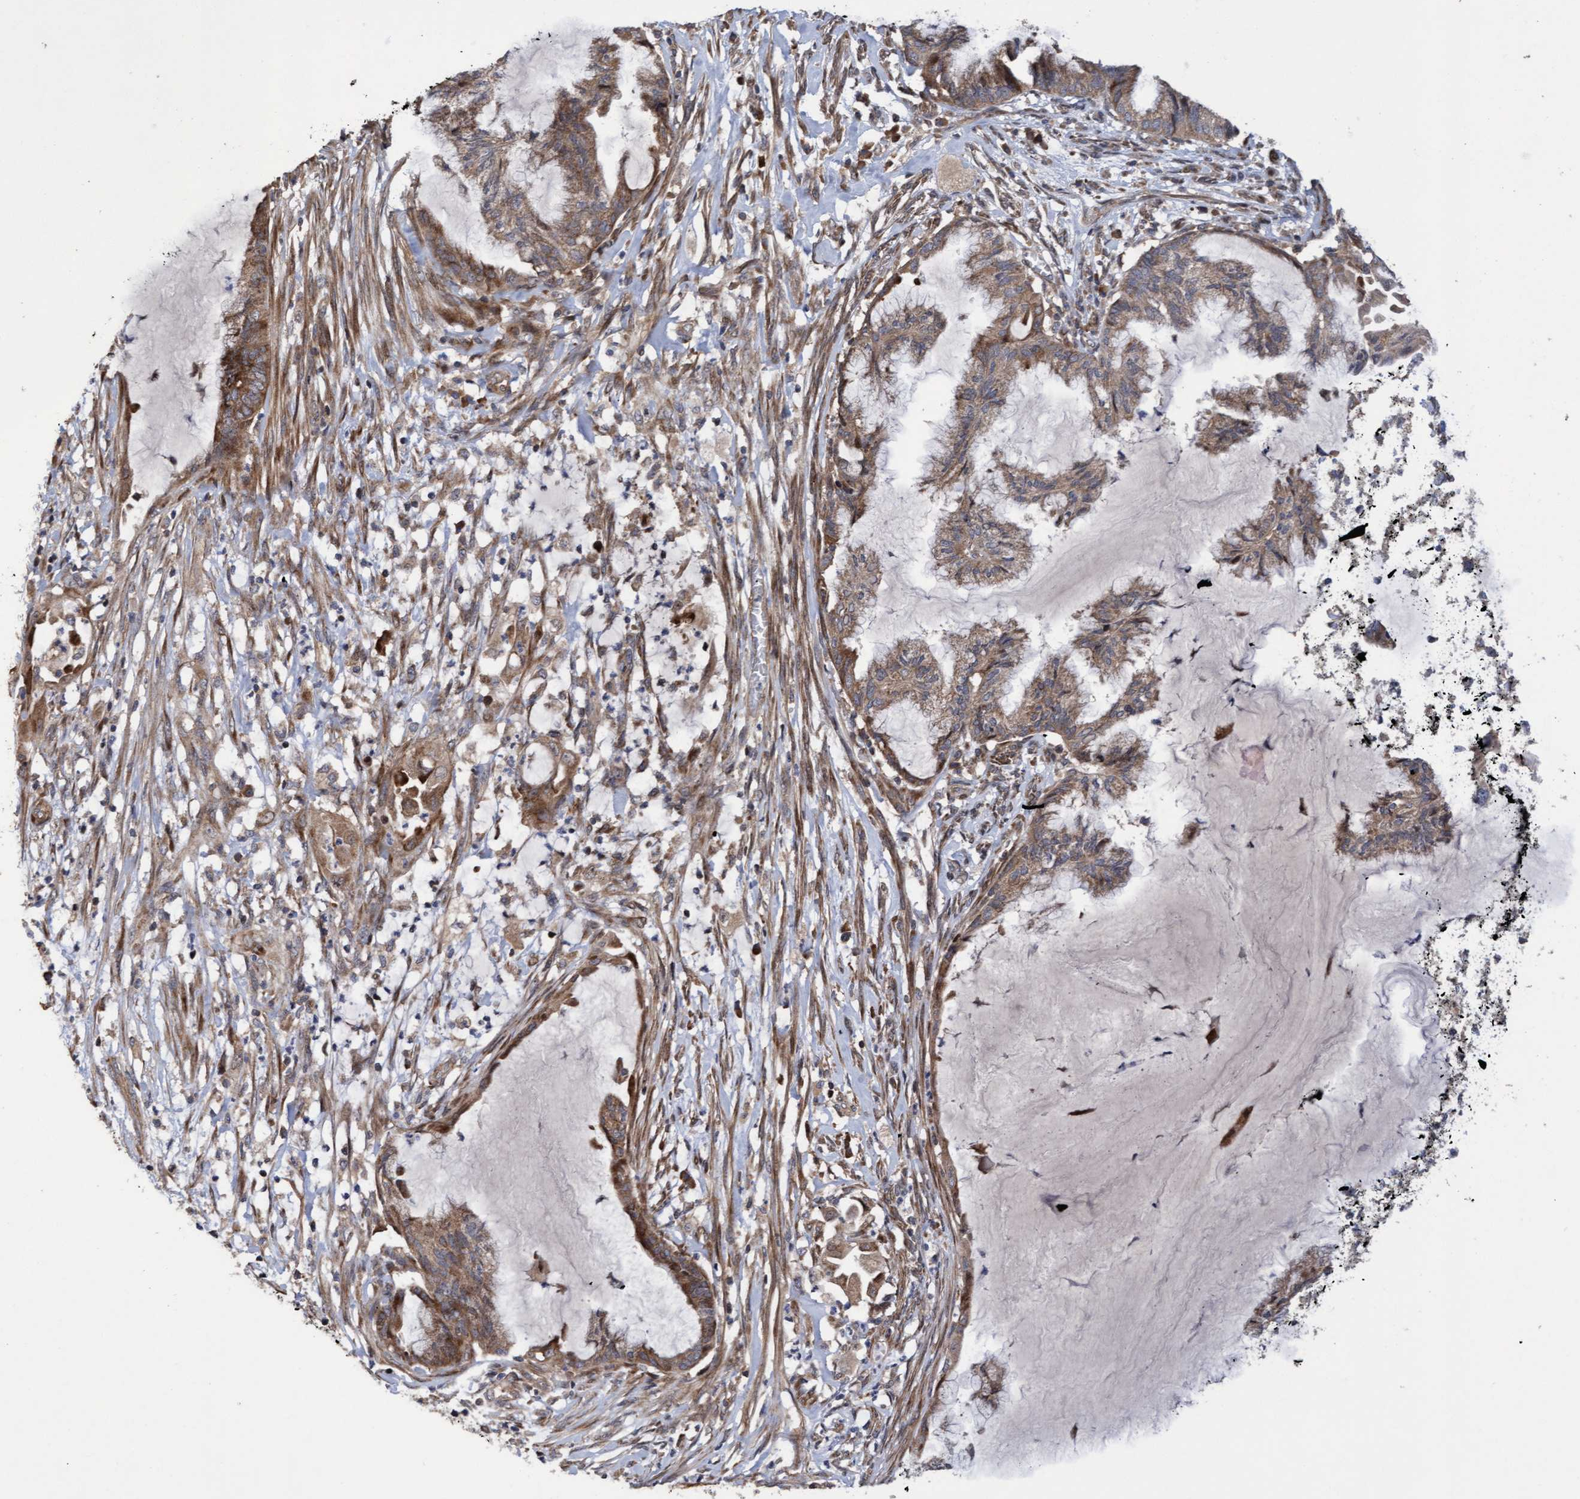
{"staining": {"intensity": "moderate", "quantity": ">75%", "location": "cytoplasmic/membranous"}, "tissue": "endometrial cancer", "cell_type": "Tumor cells", "image_type": "cancer", "snomed": [{"axis": "morphology", "description": "Adenocarcinoma, NOS"}, {"axis": "topography", "description": "Endometrium"}], "caption": "A photomicrograph showing moderate cytoplasmic/membranous positivity in approximately >75% of tumor cells in endometrial adenocarcinoma, as visualized by brown immunohistochemical staining.", "gene": "ELP5", "patient": {"sex": "female", "age": 86}}